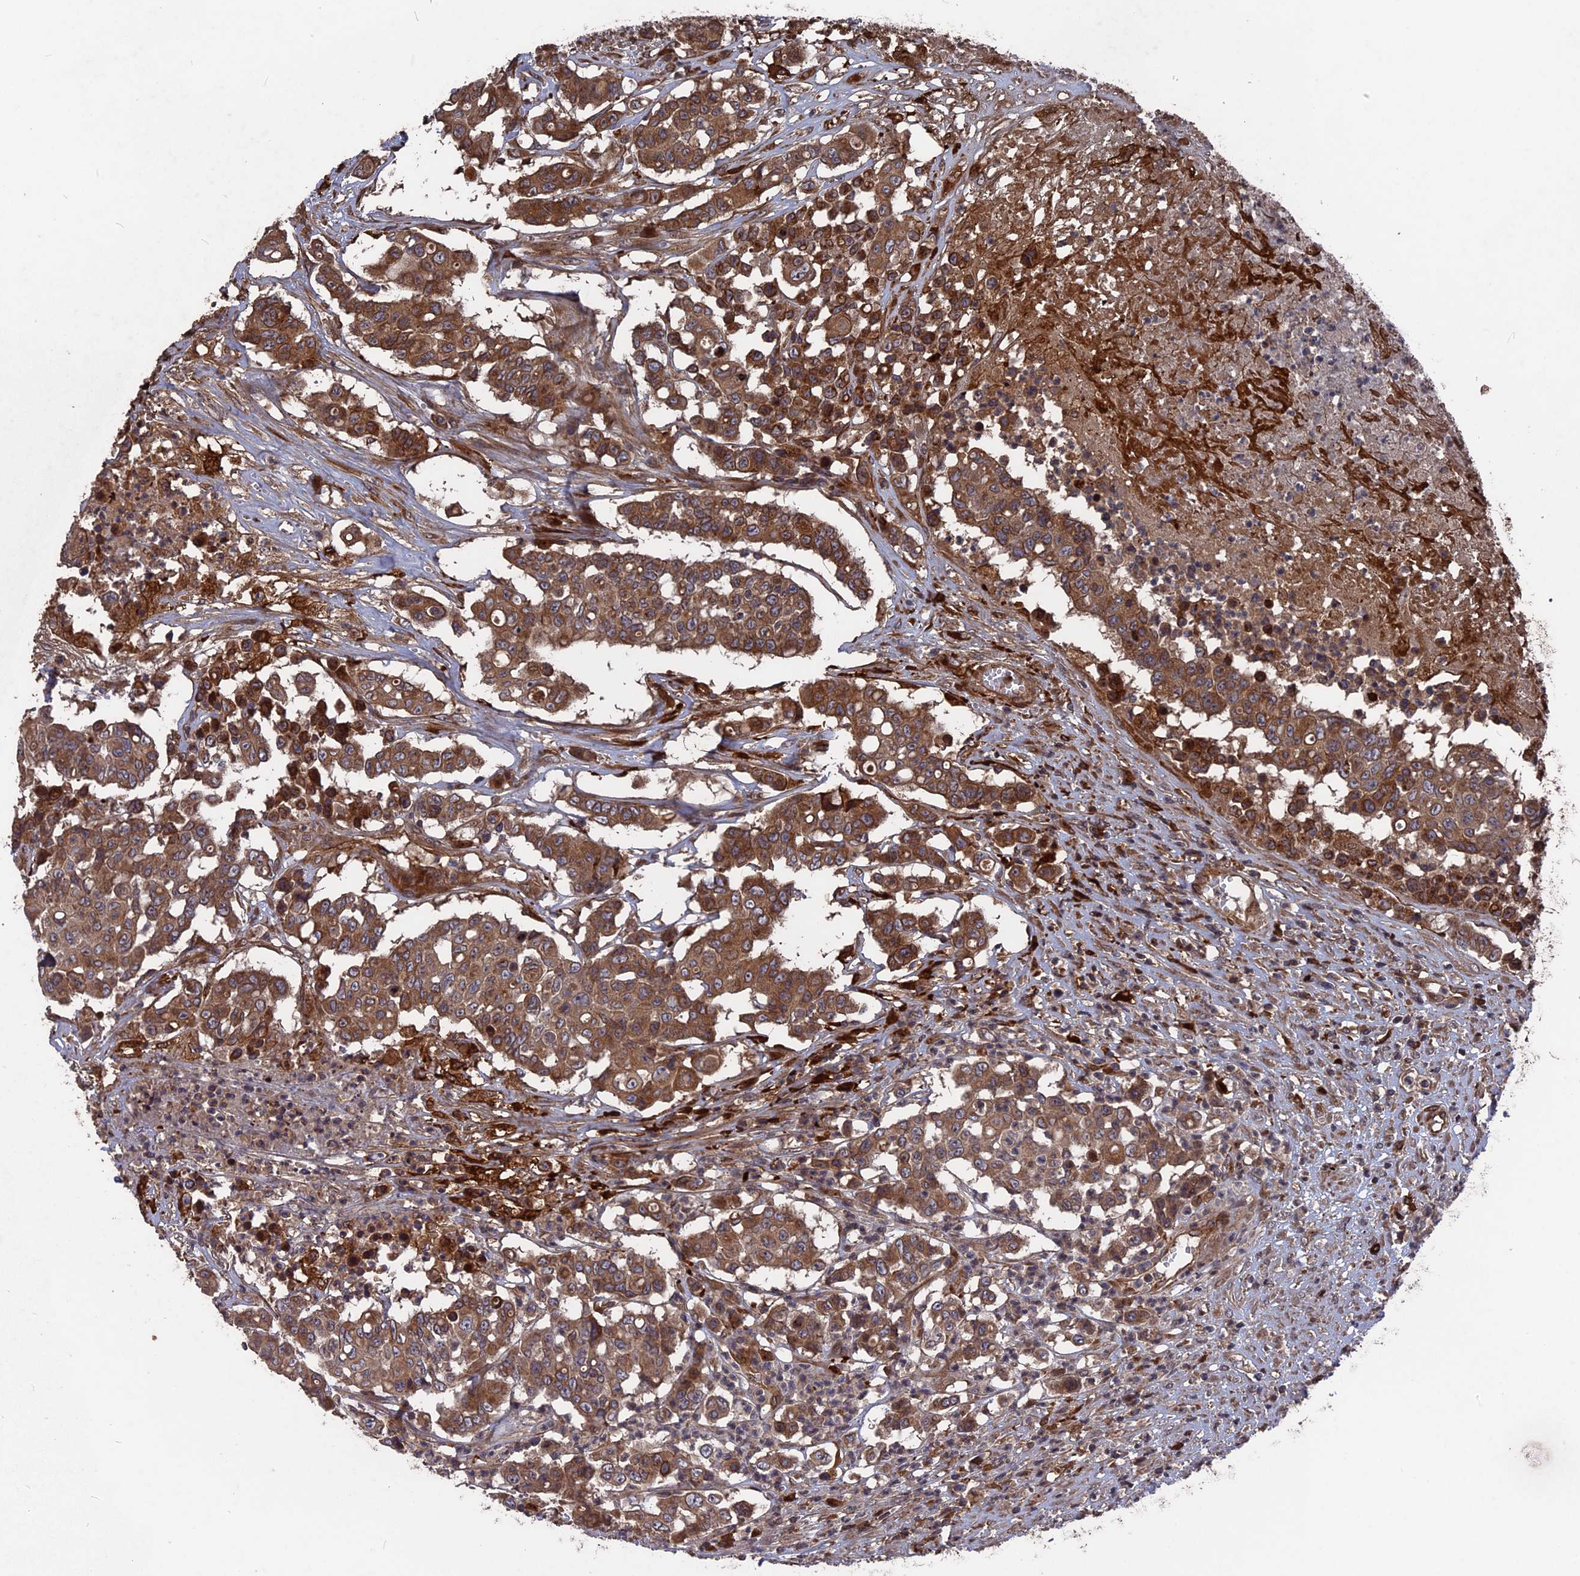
{"staining": {"intensity": "moderate", "quantity": ">75%", "location": "cytoplasmic/membranous"}, "tissue": "colorectal cancer", "cell_type": "Tumor cells", "image_type": "cancer", "snomed": [{"axis": "morphology", "description": "Adenocarcinoma, NOS"}, {"axis": "topography", "description": "Colon"}], "caption": "This is a photomicrograph of immunohistochemistry staining of colorectal cancer, which shows moderate staining in the cytoplasmic/membranous of tumor cells.", "gene": "DEF8", "patient": {"sex": "male", "age": 51}}